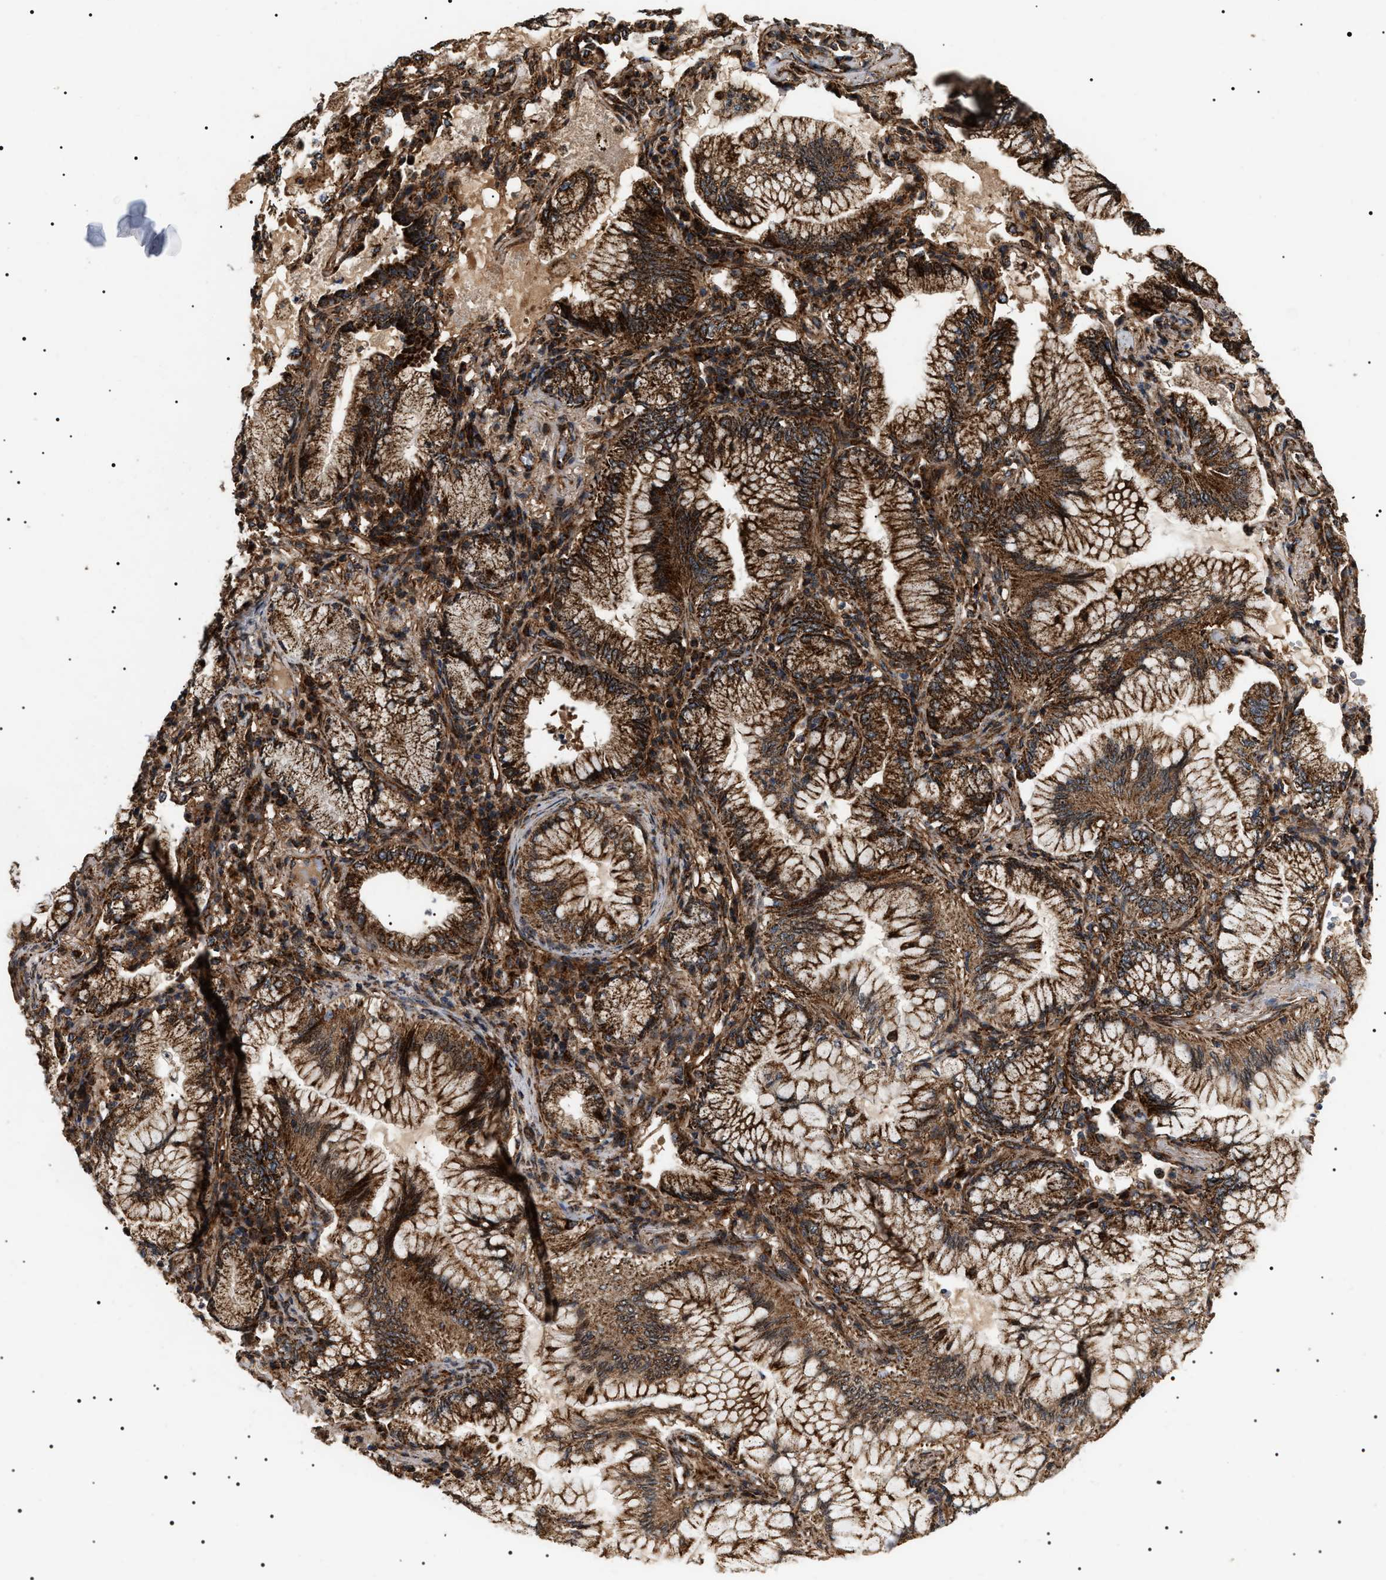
{"staining": {"intensity": "strong", "quantity": ">75%", "location": "cytoplasmic/membranous"}, "tissue": "lung cancer", "cell_type": "Tumor cells", "image_type": "cancer", "snomed": [{"axis": "morphology", "description": "Adenocarcinoma, NOS"}, {"axis": "topography", "description": "Lung"}], "caption": "Immunohistochemistry (IHC) staining of lung cancer, which shows high levels of strong cytoplasmic/membranous positivity in about >75% of tumor cells indicating strong cytoplasmic/membranous protein expression. The staining was performed using DAB (3,3'-diaminobenzidine) (brown) for protein detection and nuclei were counterstained in hematoxylin (blue).", "gene": "ZBTB26", "patient": {"sex": "female", "age": 70}}